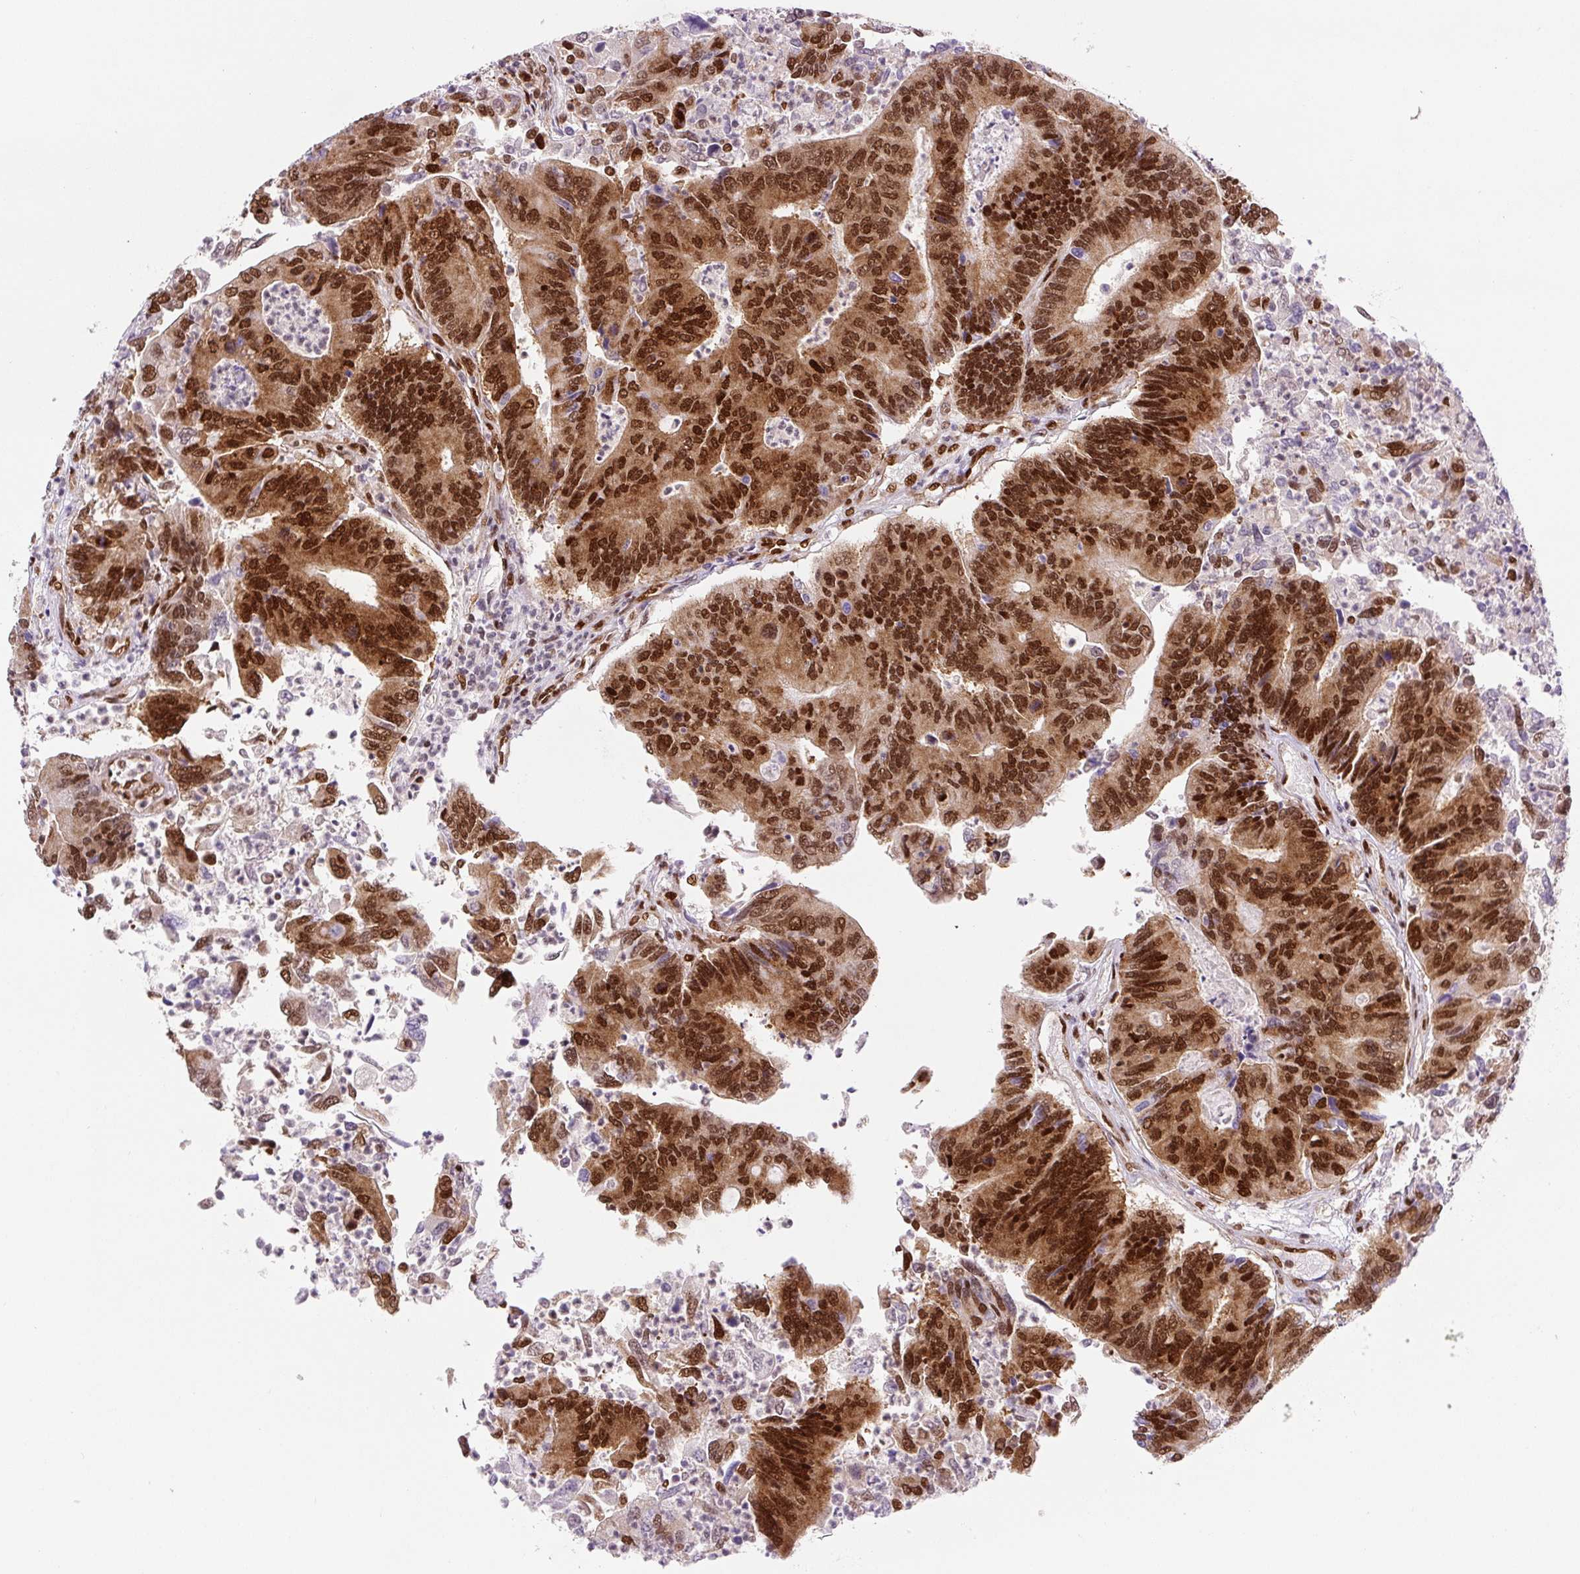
{"staining": {"intensity": "strong", "quantity": ">75%", "location": "nuclear"}, "tissue": "colorectal cancer", "cell_type": "Tumor cells", "image_type": "cancer", "snomed": [{"axis": "morphology", "description": "Adenocarcinoma, NOS"}, {"axis": "topography", "description": "Colon"}], "caption": "Colorectal cancer (adenocarcinoma) stained for a protein shows strong nuclear positivity in tumor cells. (Brightfield microscopy of DAB IHC at high magnification).", "gene": "FUS", "patient": {"sex": "female", "age": 67}}